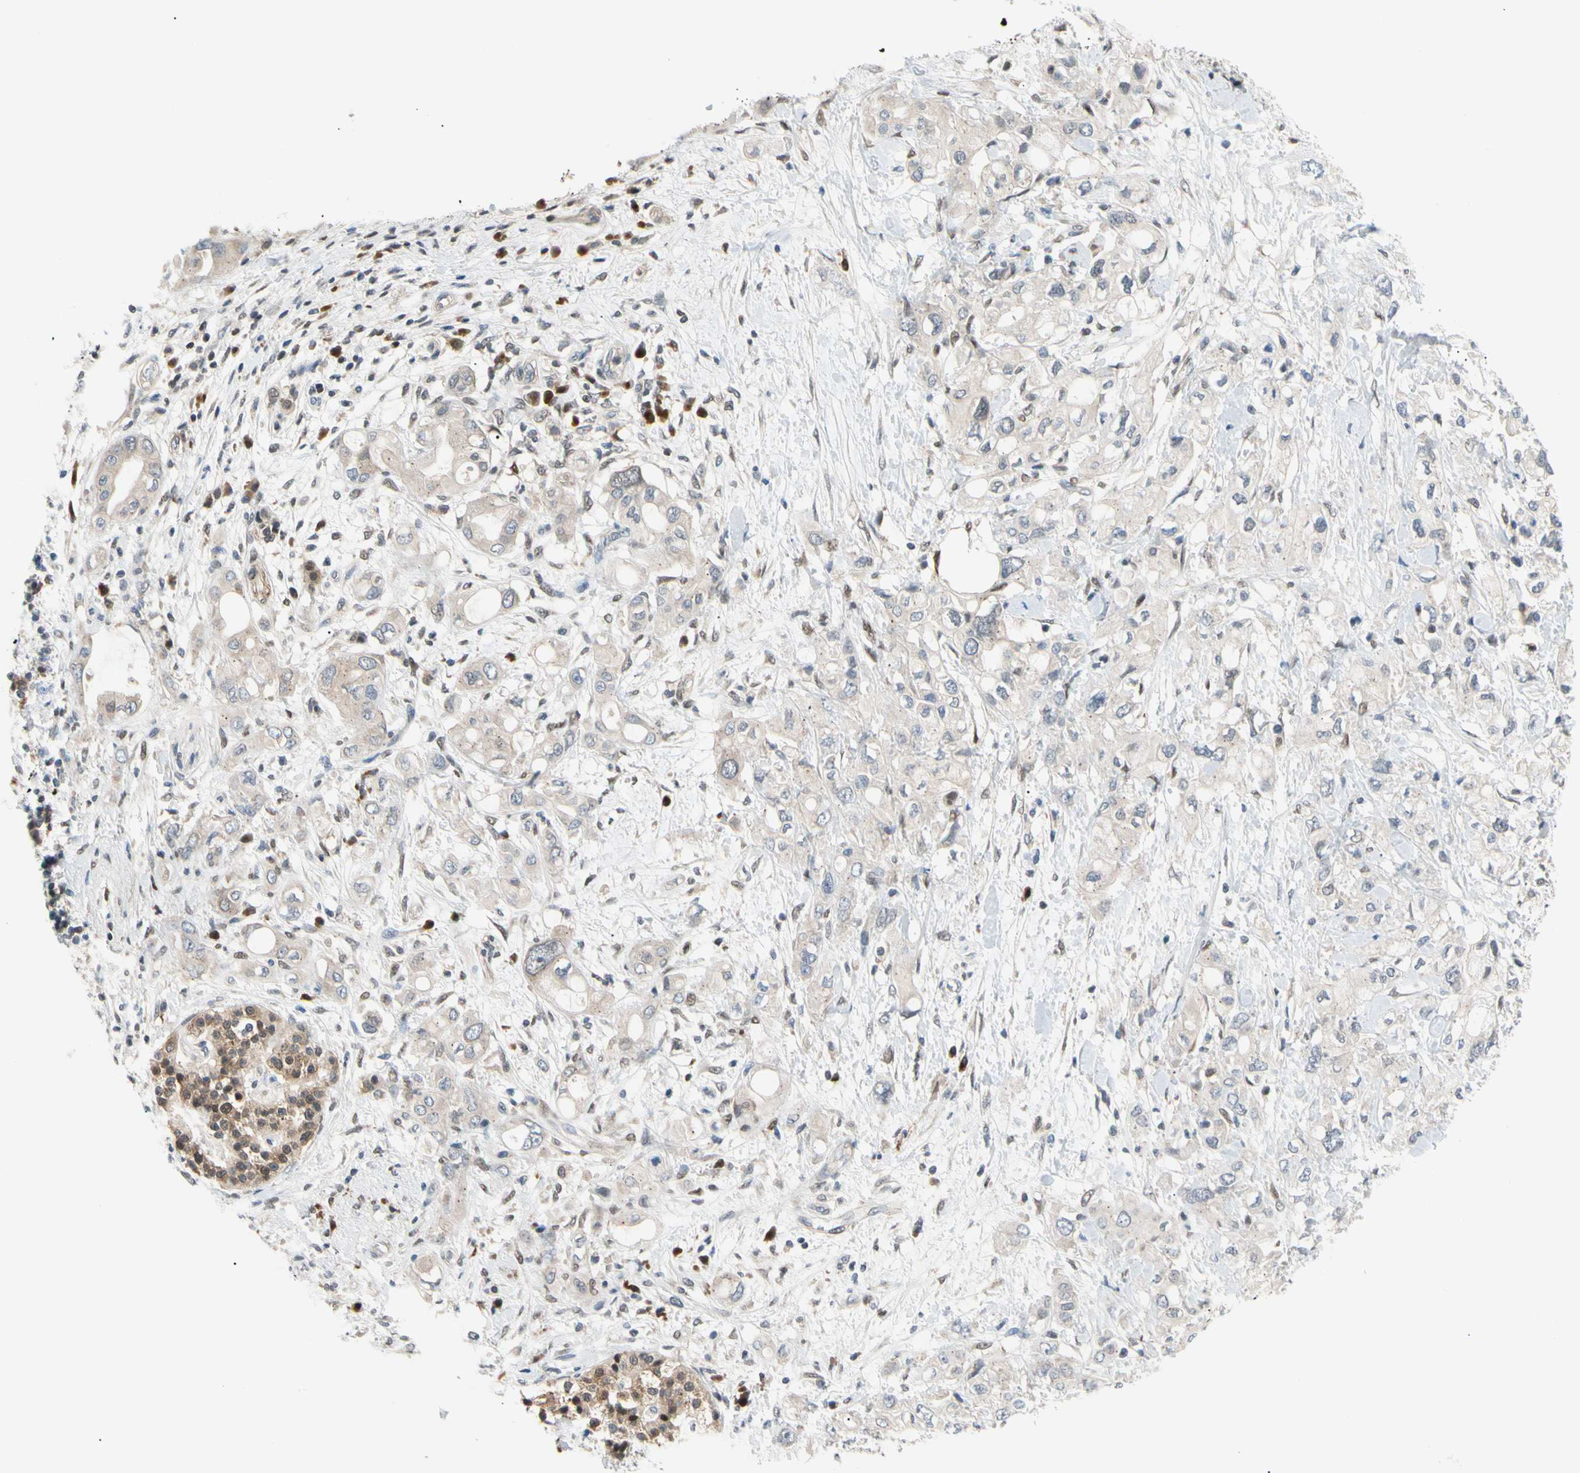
{"staining": {"intensity": "weak", "quantity": "<25%", "location": "cytoplasmic/membranous"}, "tissue": "pancreatic cancer", "cell_type": "Tumor cells", "image_type": "cancer", "snomed": [{"axis": "morphology", "description": "Adenocarcinoma, NOS"}, {"axis": "topography", "description": "Pancreas"}], "caption": "Immunohistochemical staining of adenocarcinoma (pancreatic) displays no significant positivity in tumor cells.", "gene": "SEC23B", "patient": {"sex": "female", "age": 56}}